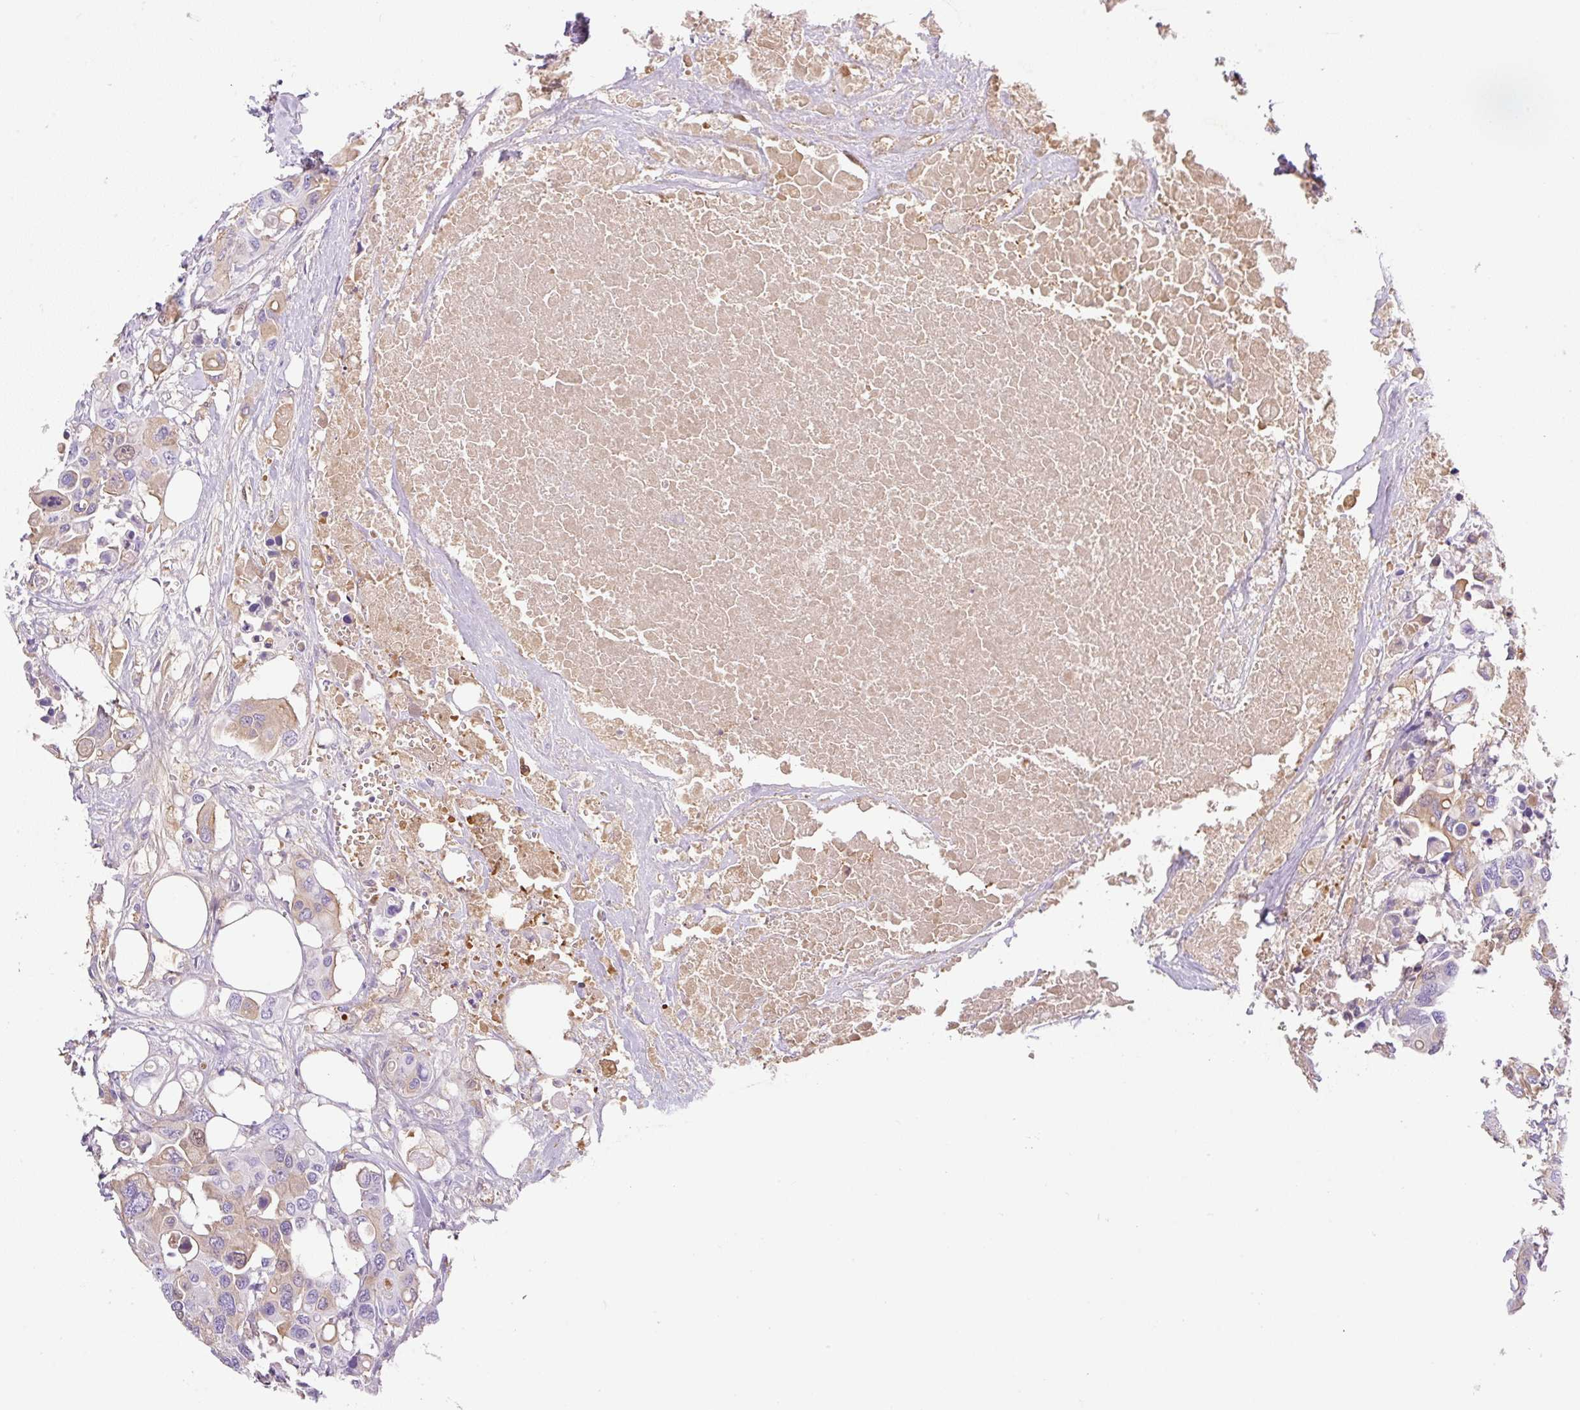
{"staining": {"intensity": "weak", "quantity": "<25%", "location": "cytoplasmic/membranous,nuclear"}, "tissue": "colorectal cancer", "cell_type": "Tumor cells", "image_type": "cancer", "snomed": [{"axis": "morphology", "description": "Adenocarcinoma, NOS"}, {"axis": "topography", "description": "Colon"}], "caption": "This is a image of IHC staining of adenocarcinoma (colorectal), which shows no staining in tumor cells. The staining was performed using DAB (3,3'-diaminobenzidine) to visualize the protein expression in brown, while the nuclei were stained in blue with hematoxylin (Magnification: 20x).", "gene": "TDRD15", "patient": {"sex": "male", "age": 77}}